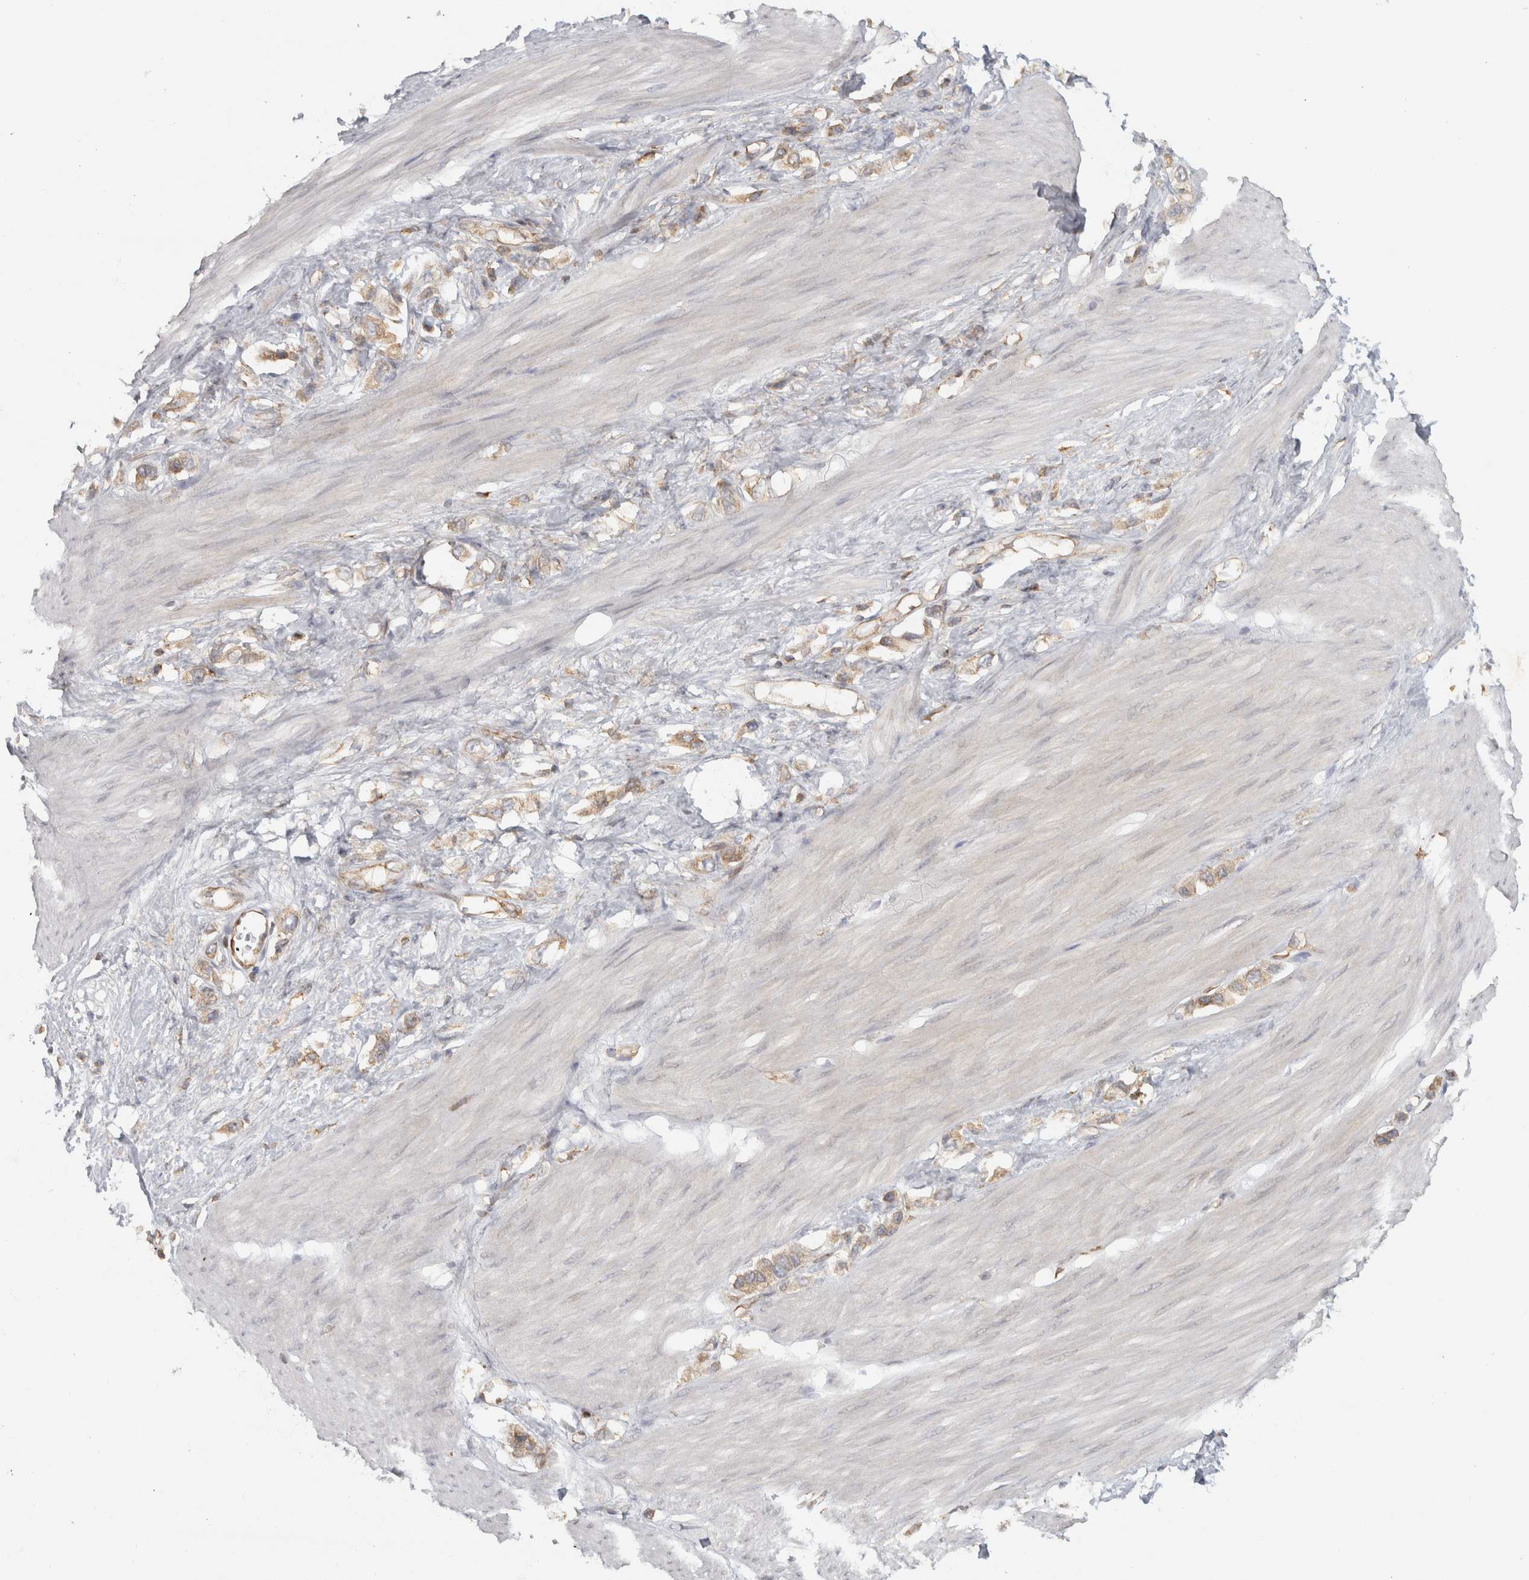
{"staining": {"intensity": "moderate", "quantity": "25%-75%", "location": "cytoplasmic/membranous"}, "tissue": "stomach cancer", "cell_type": "Tumor cells", "image_type": "cancer", "snomed": [{"axis": "morphology", "description": "Adenocarcinoma, NOS"}, {"axis": "topography", "description": "Stomach"}], "caption": "This micrograph reveals immunohistochemistry (IHC) staining of stomach cancer (adenocarcinoma), with medium moderate cytoplasmic/membranous expression in about 25%-75% of tumor cells.", "gene": "HLA-E", "patient": {"sex": "female", "age": 65}}